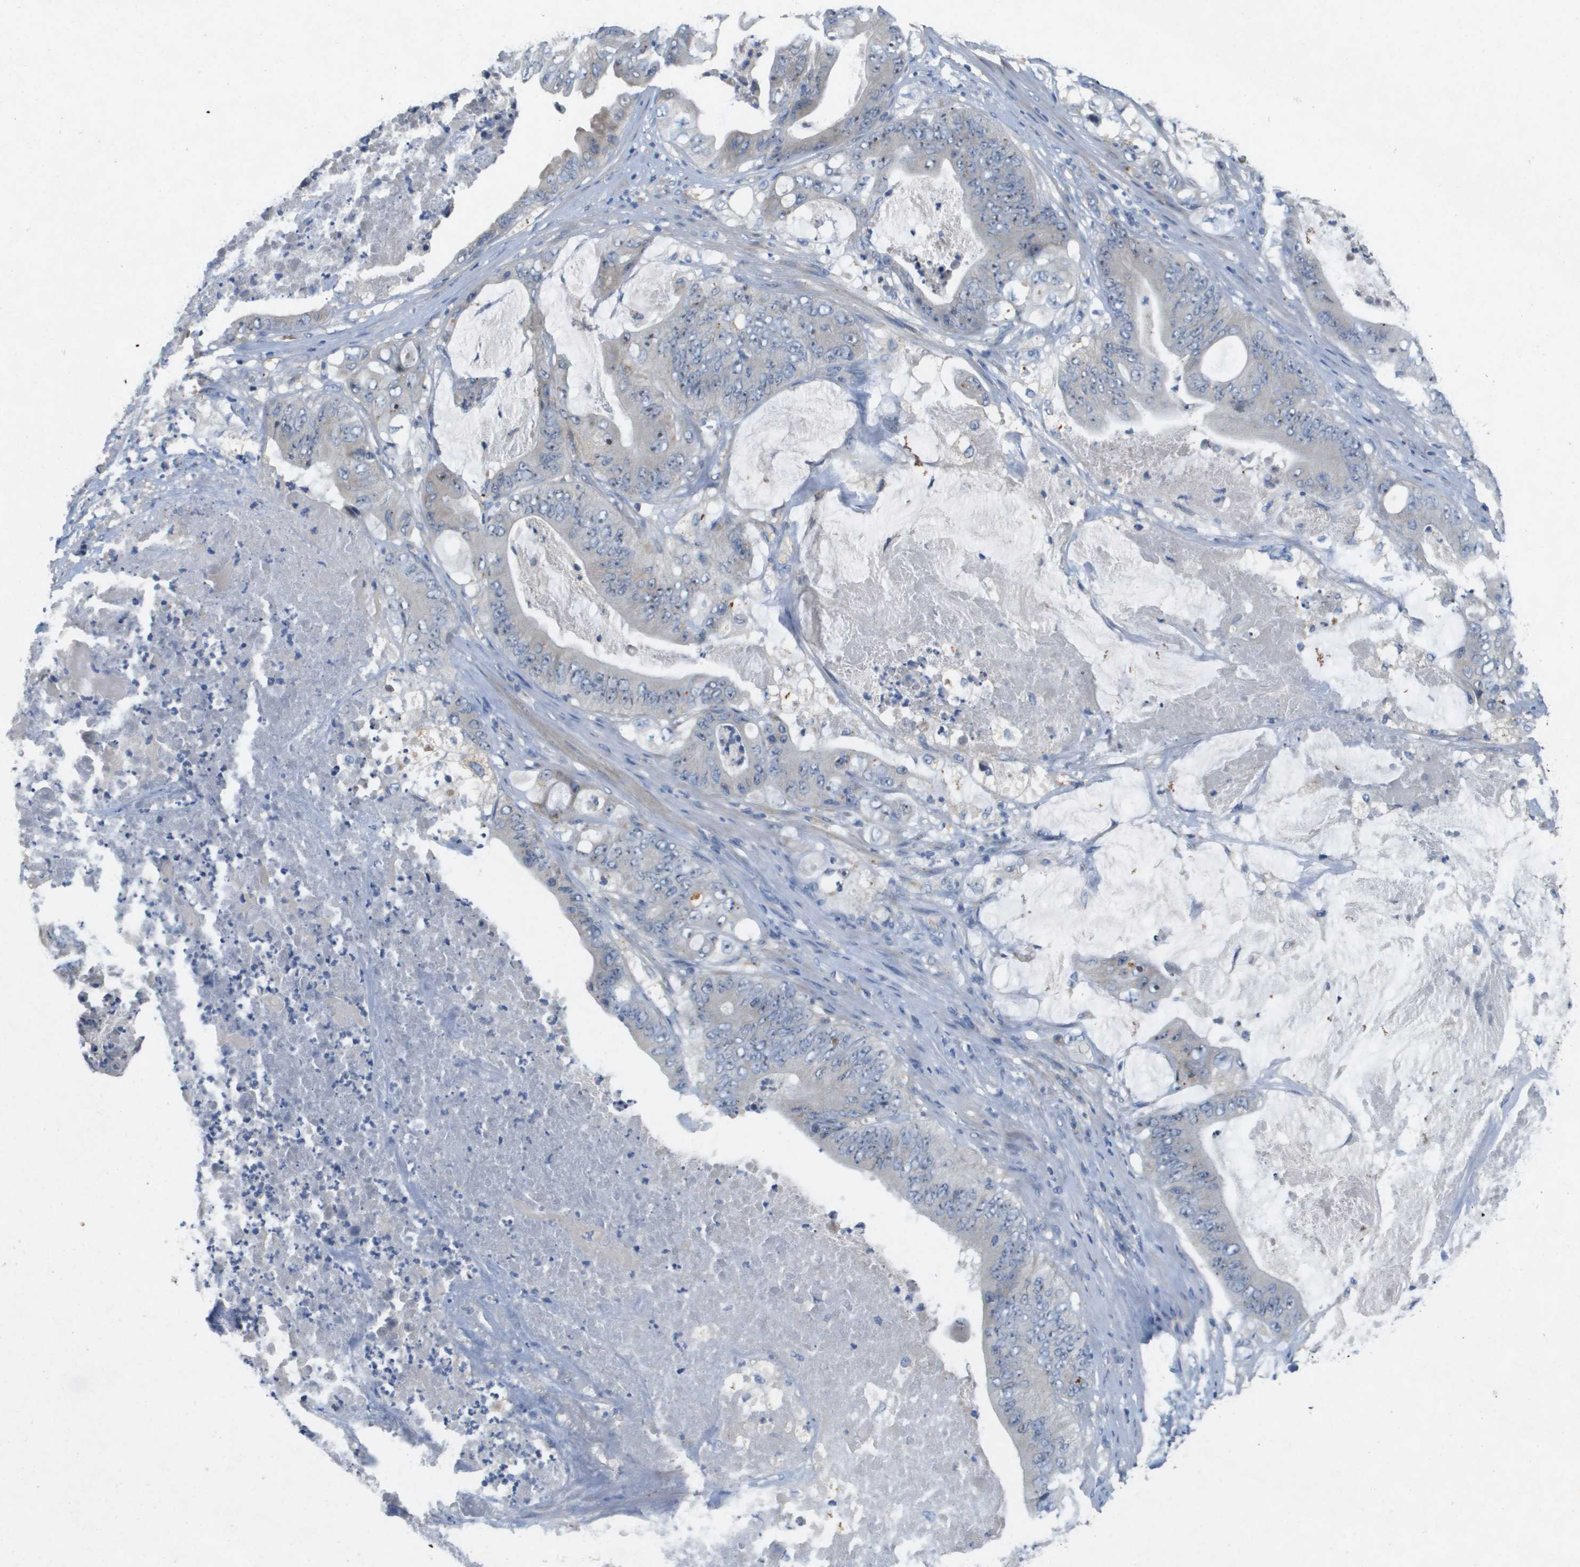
{"staining": {"intensity": "negative", "quantity": "none", "location": "none"}, "tissue": "stomach cancer", "cell_type": "Tumor cells", "image_type": "cancer", "snomed": [{"axis": "morphology", "description": "Adenocarcinoma, NOS"}, {"axis": "topography", "description": "Stomach"}], "caption": "Immunohistochemistry (IHC) histopathology image of adenocarcinoma (stomach) stained for a protein (brown), which displays no positivity in tumor cells.", "gene": "B3GNT5", "patient": {"sex": "female", "age": 73}}